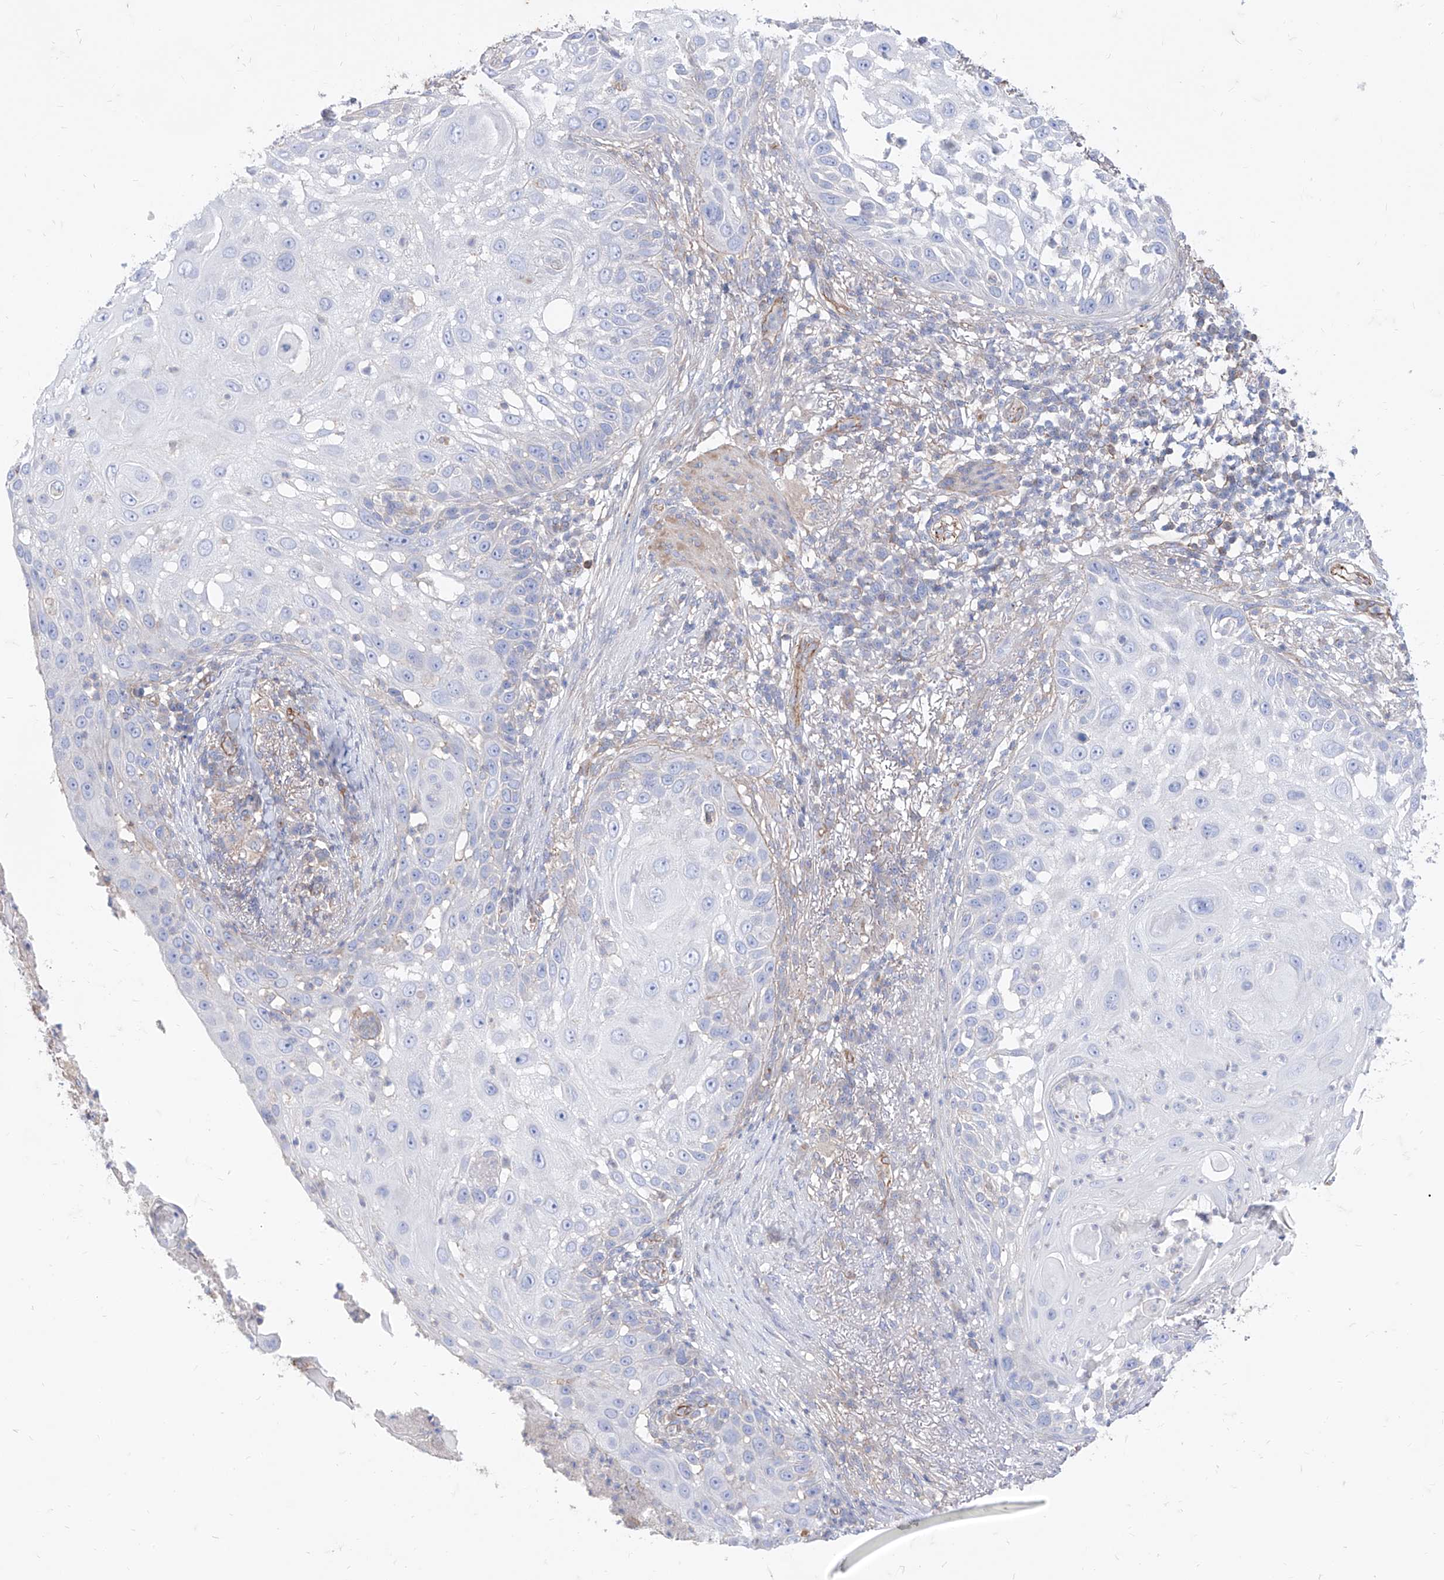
{"staining": {"intensity": "negative", "quantity": "none", "location": "none"}, "tissue": "skin cancer", "cell_type": "Tumor cells", "image_type": "cancer", "snomed": [{"axis": "morphology", "description": "Squamous cell carcinoma, NOS"}, {"axis": "topography", "description": "Skin"}], "caption": "Immunohistochemical staining of squamous cell carcinoma (skin) reveals no significant staining in tumor cells.", "gene": "C1orf74", "patient": {"sex": "female", "age": 44}}